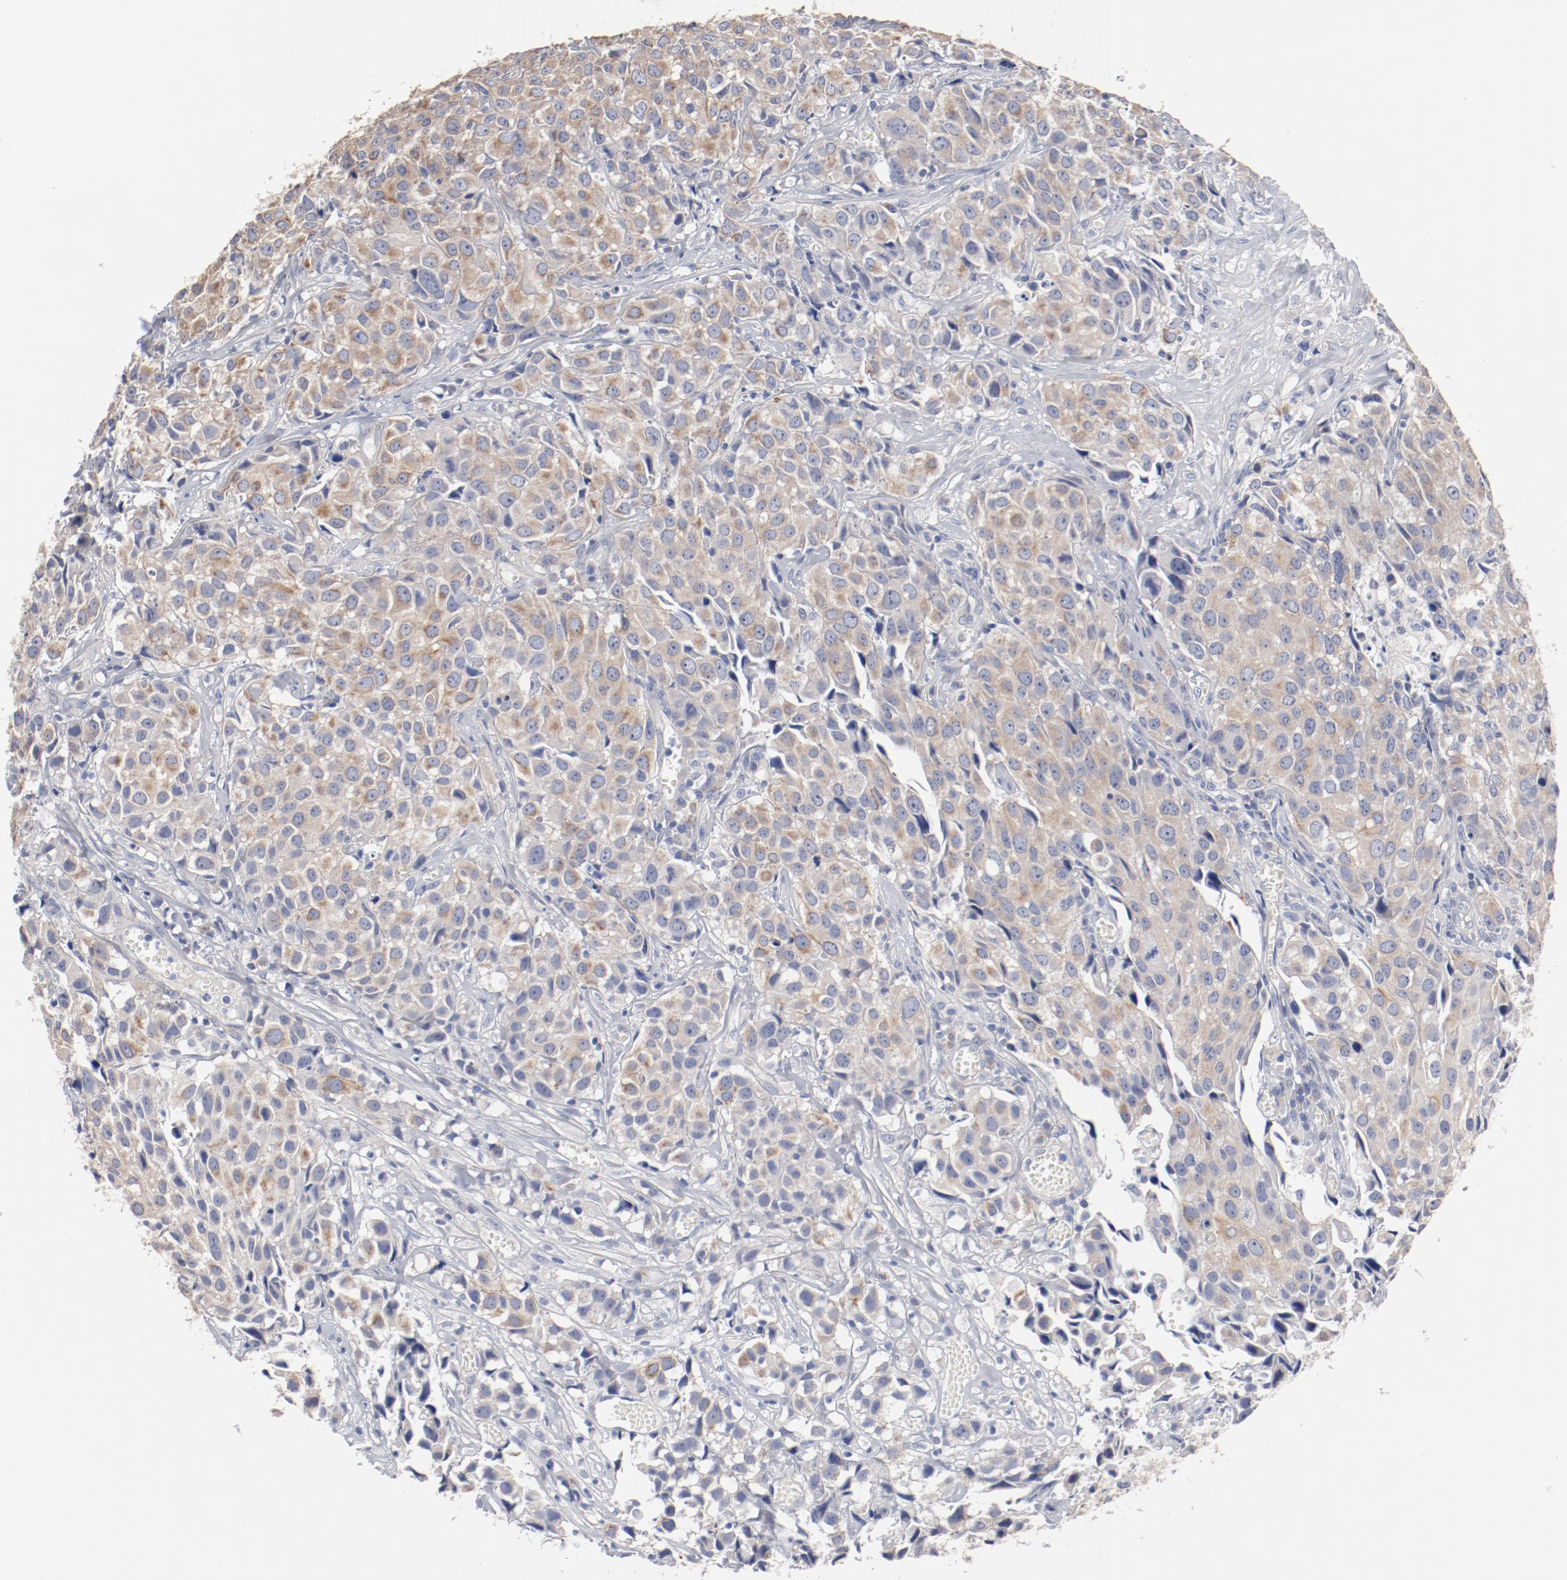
{"staining": {"intensity": "weak", "quantity": "25%-75%", "location": "cytoplasmic/membranous"}, "tissue": "urothelial cancer", "cell_type": "Tumor cells", "image_type": "cancer", "snomed": [{"axis": "morphology", "description": "Urothelial carcinoma, High grade"}, {"axis": "topography", "description": "Urinary bladder"}], "caption": "An image of human urothelial cancer stained for a protein shows weak cytoplasmic/membranous brown staining in tumor cells. The staining was performed using DAB (3,3'-diaminobenzidine) to visualize the protein expression in brown, while the nuclei were stained in blue with hematoxylin (Magnification: 20x).", "gene": "GPR143", "patient": {"sex": "female", "age": 75}}